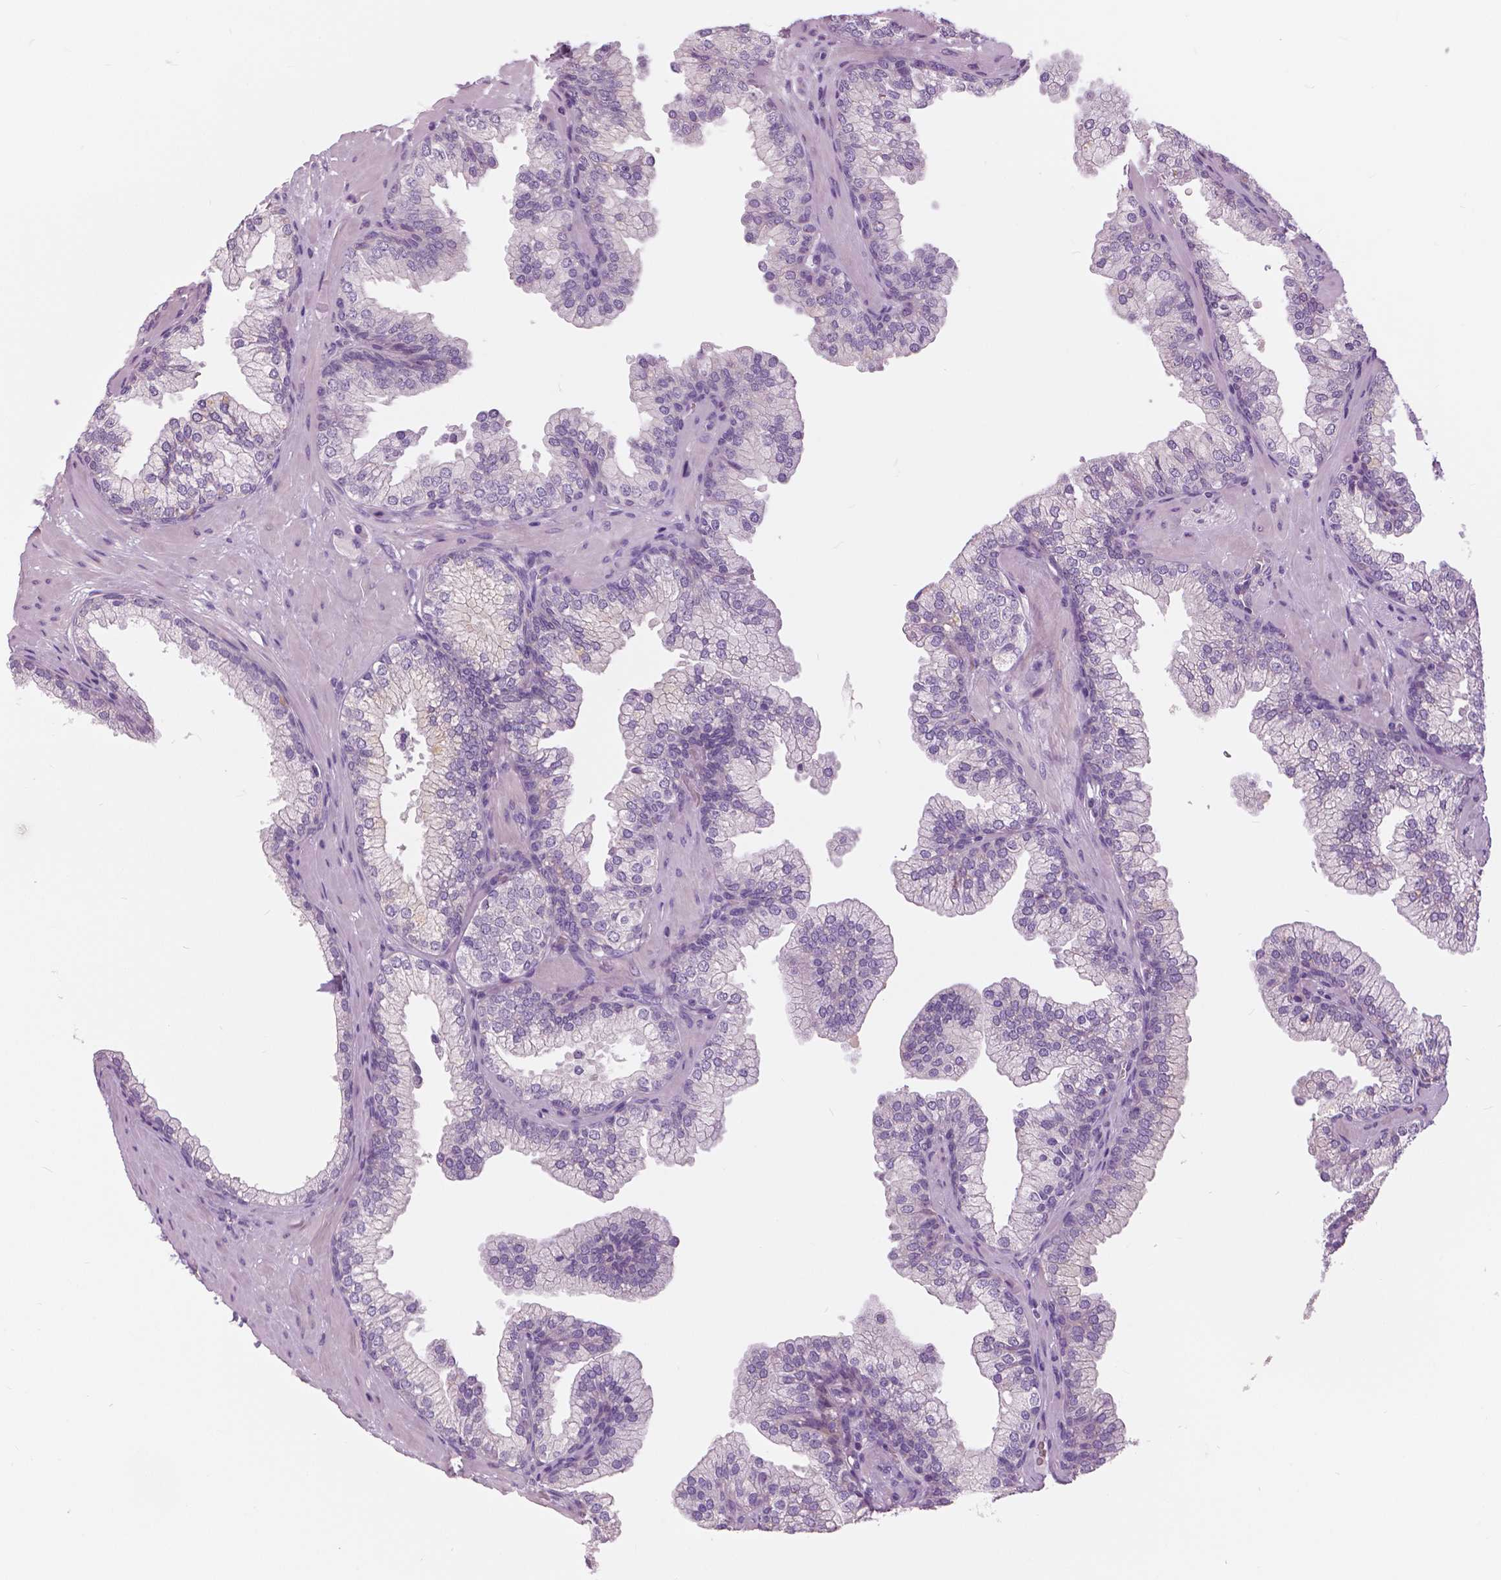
{"staining": {"intensity": "negative", "quantity": "none", "location": "none"}, "tissue": "prostate", "cell_type": "Glandular cells", "image_type": "normal", "snomed": [{"axis": "morphology", "description": "Normal tissue, NOS"}, {"axis": "topography", "description": "Prostate"}, {"axis": "topography", "description": "Peripheral nerve tissue"}], "caption": "Immunohistochemistry photomicrograph of unremarkable prostate stained for a protein (brown), which displays no staining in glandular cells. The staining was performed using DAB to visualize the protein expression in brown, while the nuclei were stained in blue with hematoxylin (Magnification: 20x).", "gene": "SERPINI1", "patient": {"sex": "male", "age": 61}}